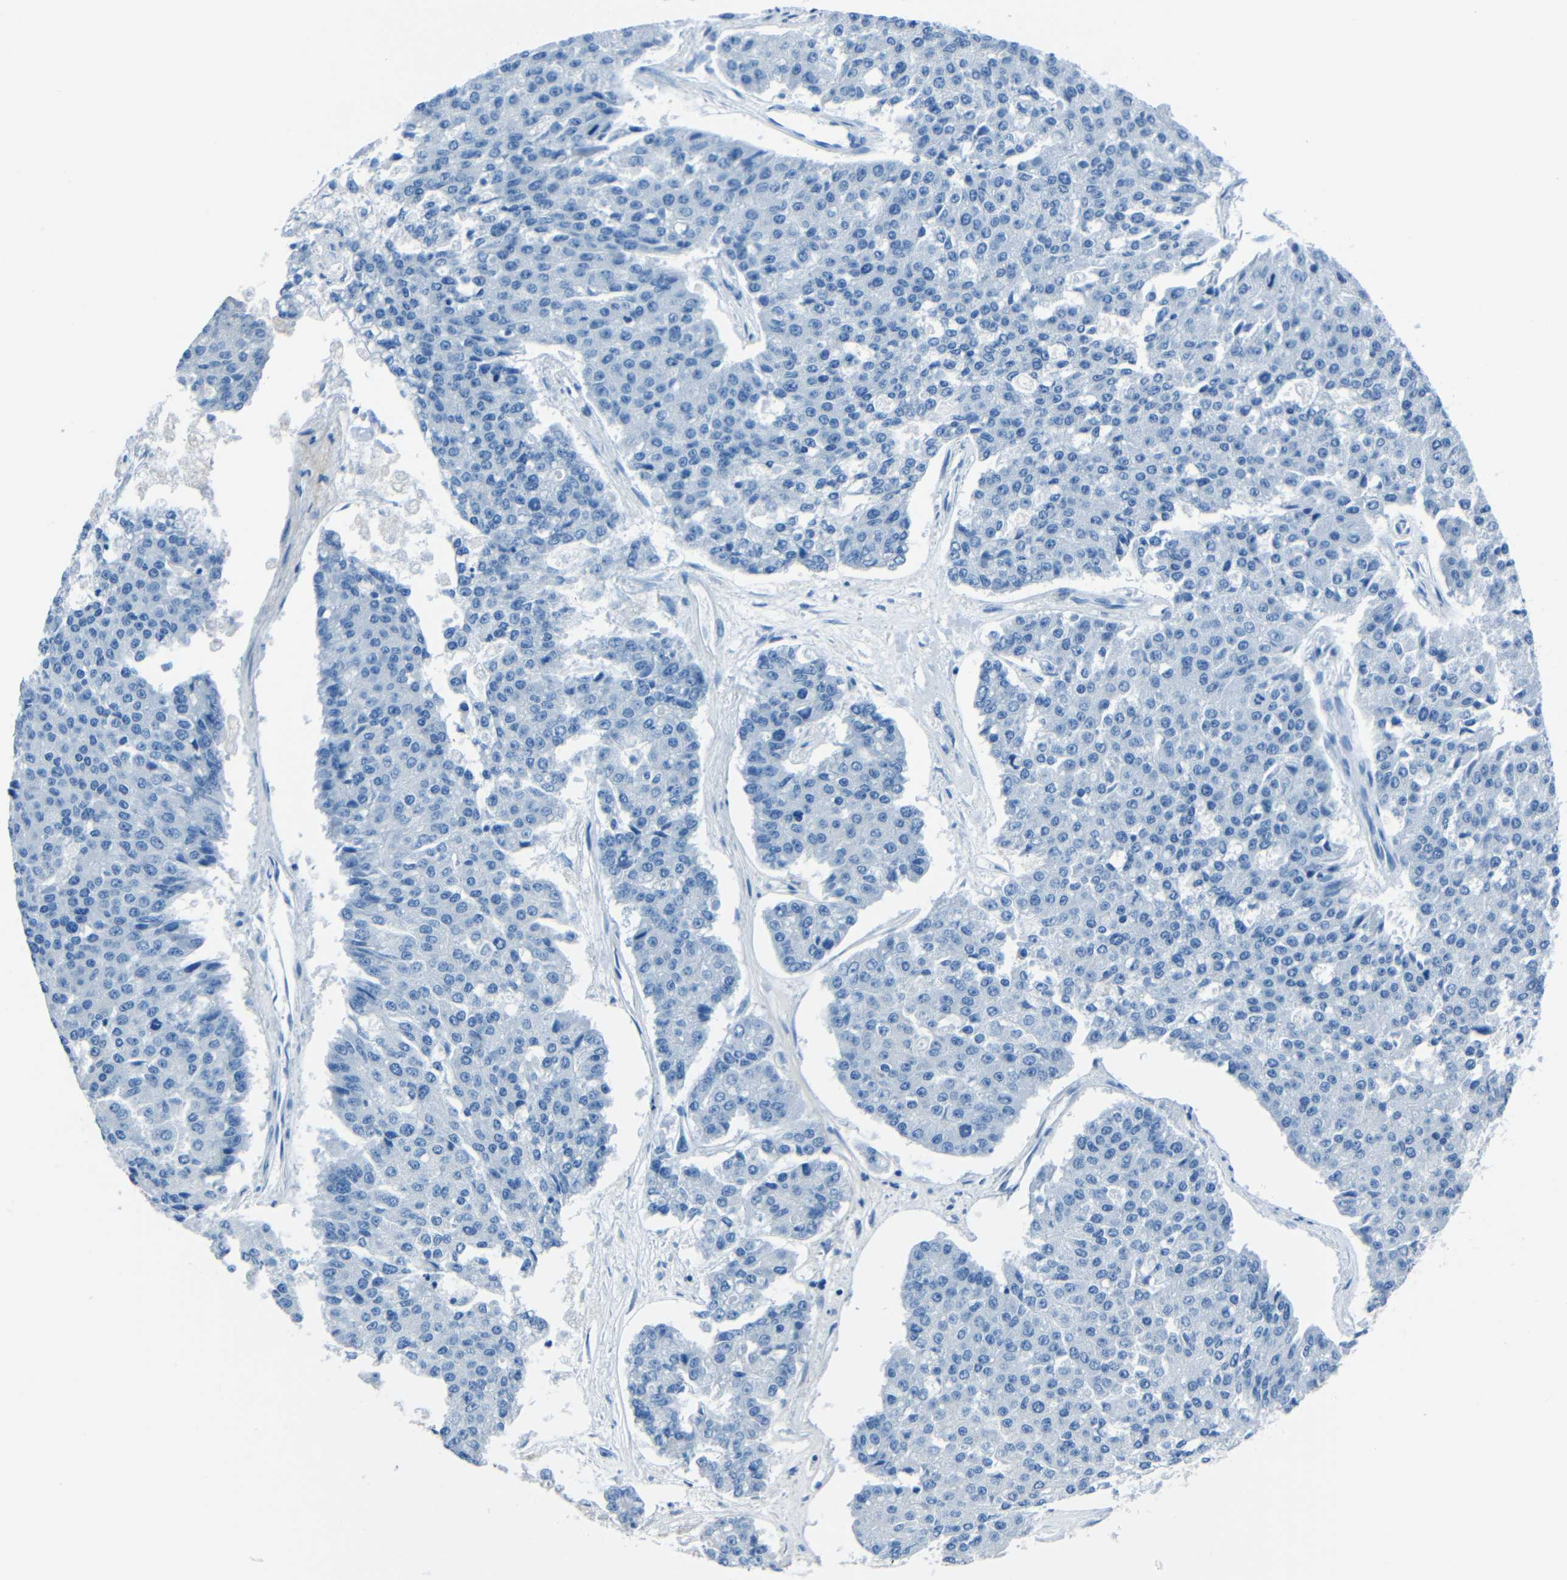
{"staining": {"intensity": "negative", "quantity": "none", "location": "none"}, "tissue": "pancreatic cancer", "cell_type": "Tumor cells", "image_type": "cancer", "snomed": [{"axis": "morphology", "description": "Adenocarcinoma, NOS"}, {"axis": "topography", "description": "Pancreas"}], "caption": "Immunohistochemistry (IHC) micrograph of neoplastic tissue: human pancreatic cancer (adenocarcinoma) stained with DAB (3,3'-diaminobenzidine) shows no significant protein staining in tumor cells. The staining is performed using DAB brown chromogen with nuclei counter-stained in using hematoxylin.", "gene": "FBN2", "patient": {"sex": "male", "age": 50}}